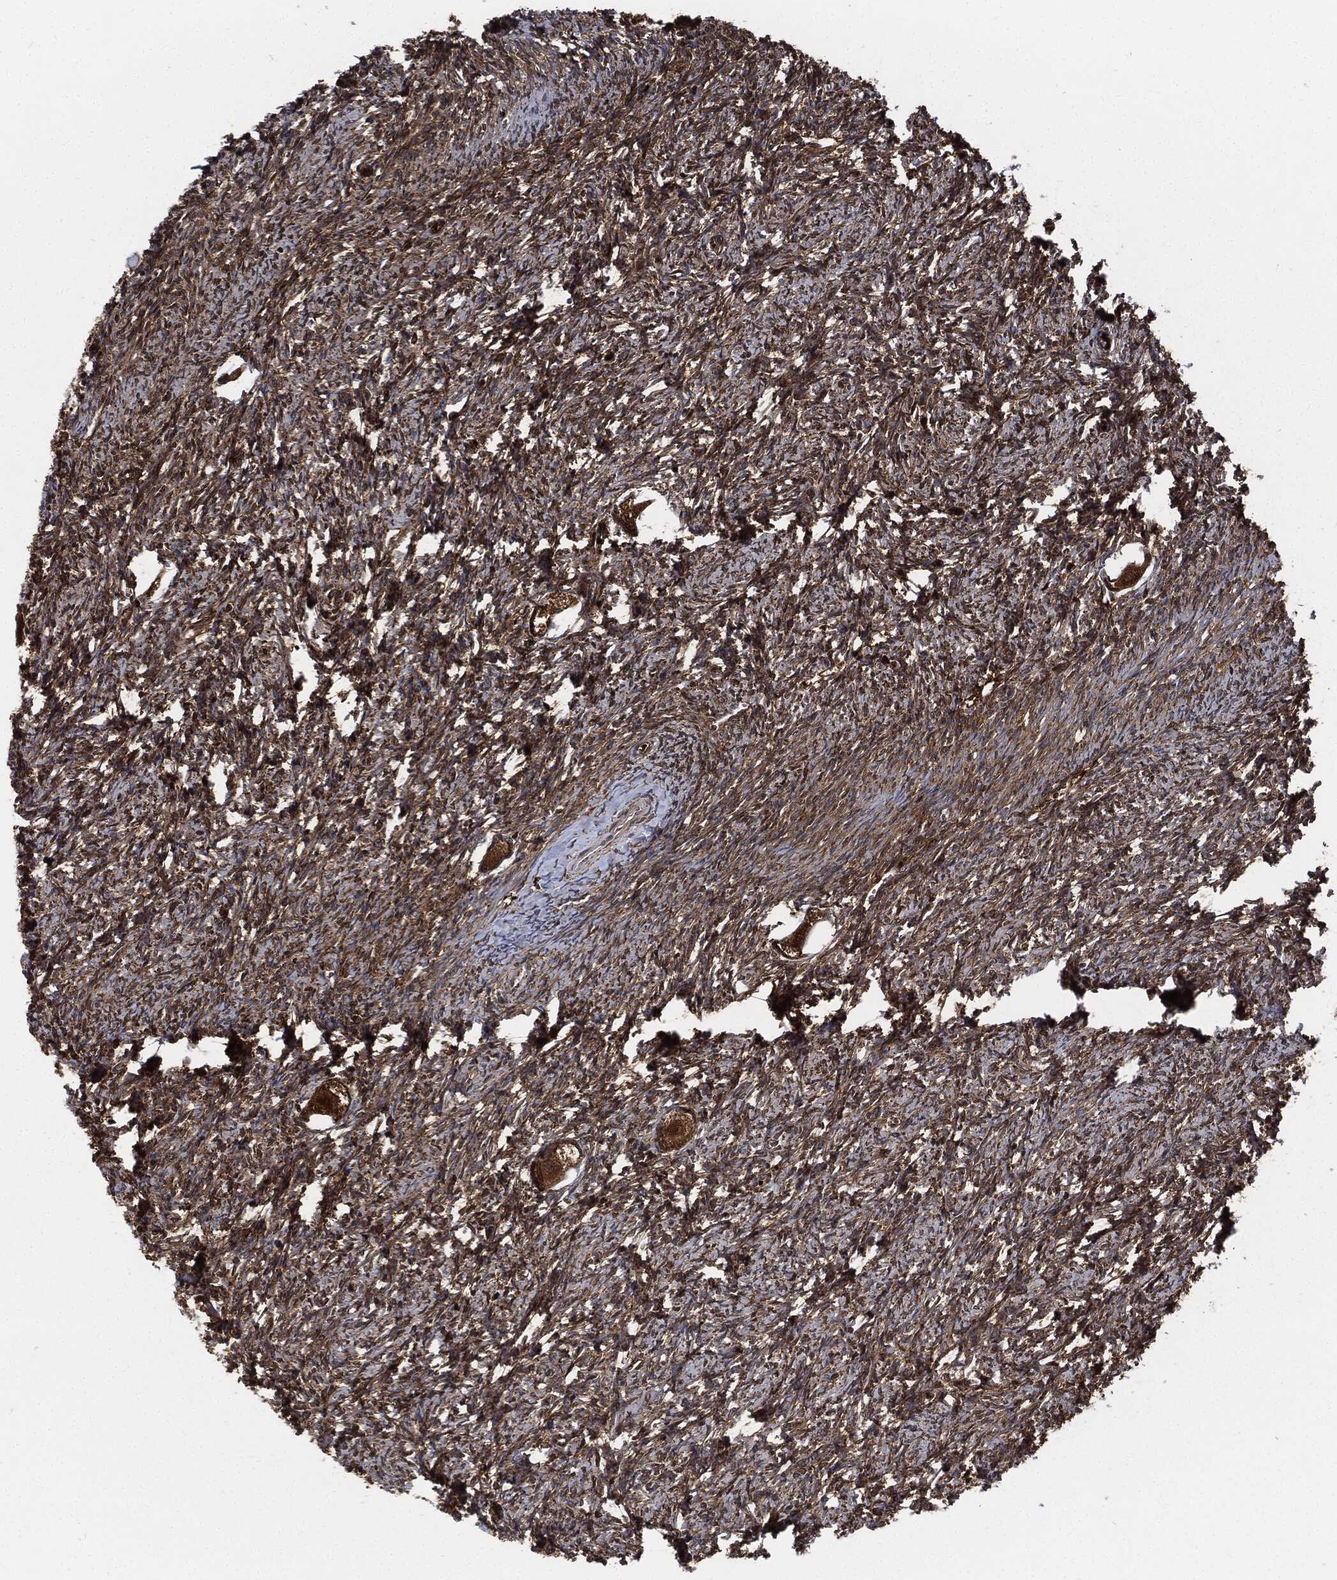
{"staining": {"intensity": "strong", "quantity": ">75%", "location": "cytoplasmic/membranous,nuclear"}, "tissue": "ovary", "cell_type": "Follicle cells", "image_type": "normal", "snomed": [{"axis": "morphology", "description": "Normal tissue, NOS"}, {"axis": "topography", "description": "Fallopian tube"}, {"axis": "topography", "description": "Ovary"}], "caption": "DAB (3,3'-diaminobenzidine) immunohistochemical staining of unremarkable human ovary exhibits strong cytoplasmic/membranous,nuclear protein expression in about >75% of follicle cells. (IHC, brightfield microscopy, high magnification).", "gene": "PRDX2", "patient": {"sex": "female", "age": 33}}